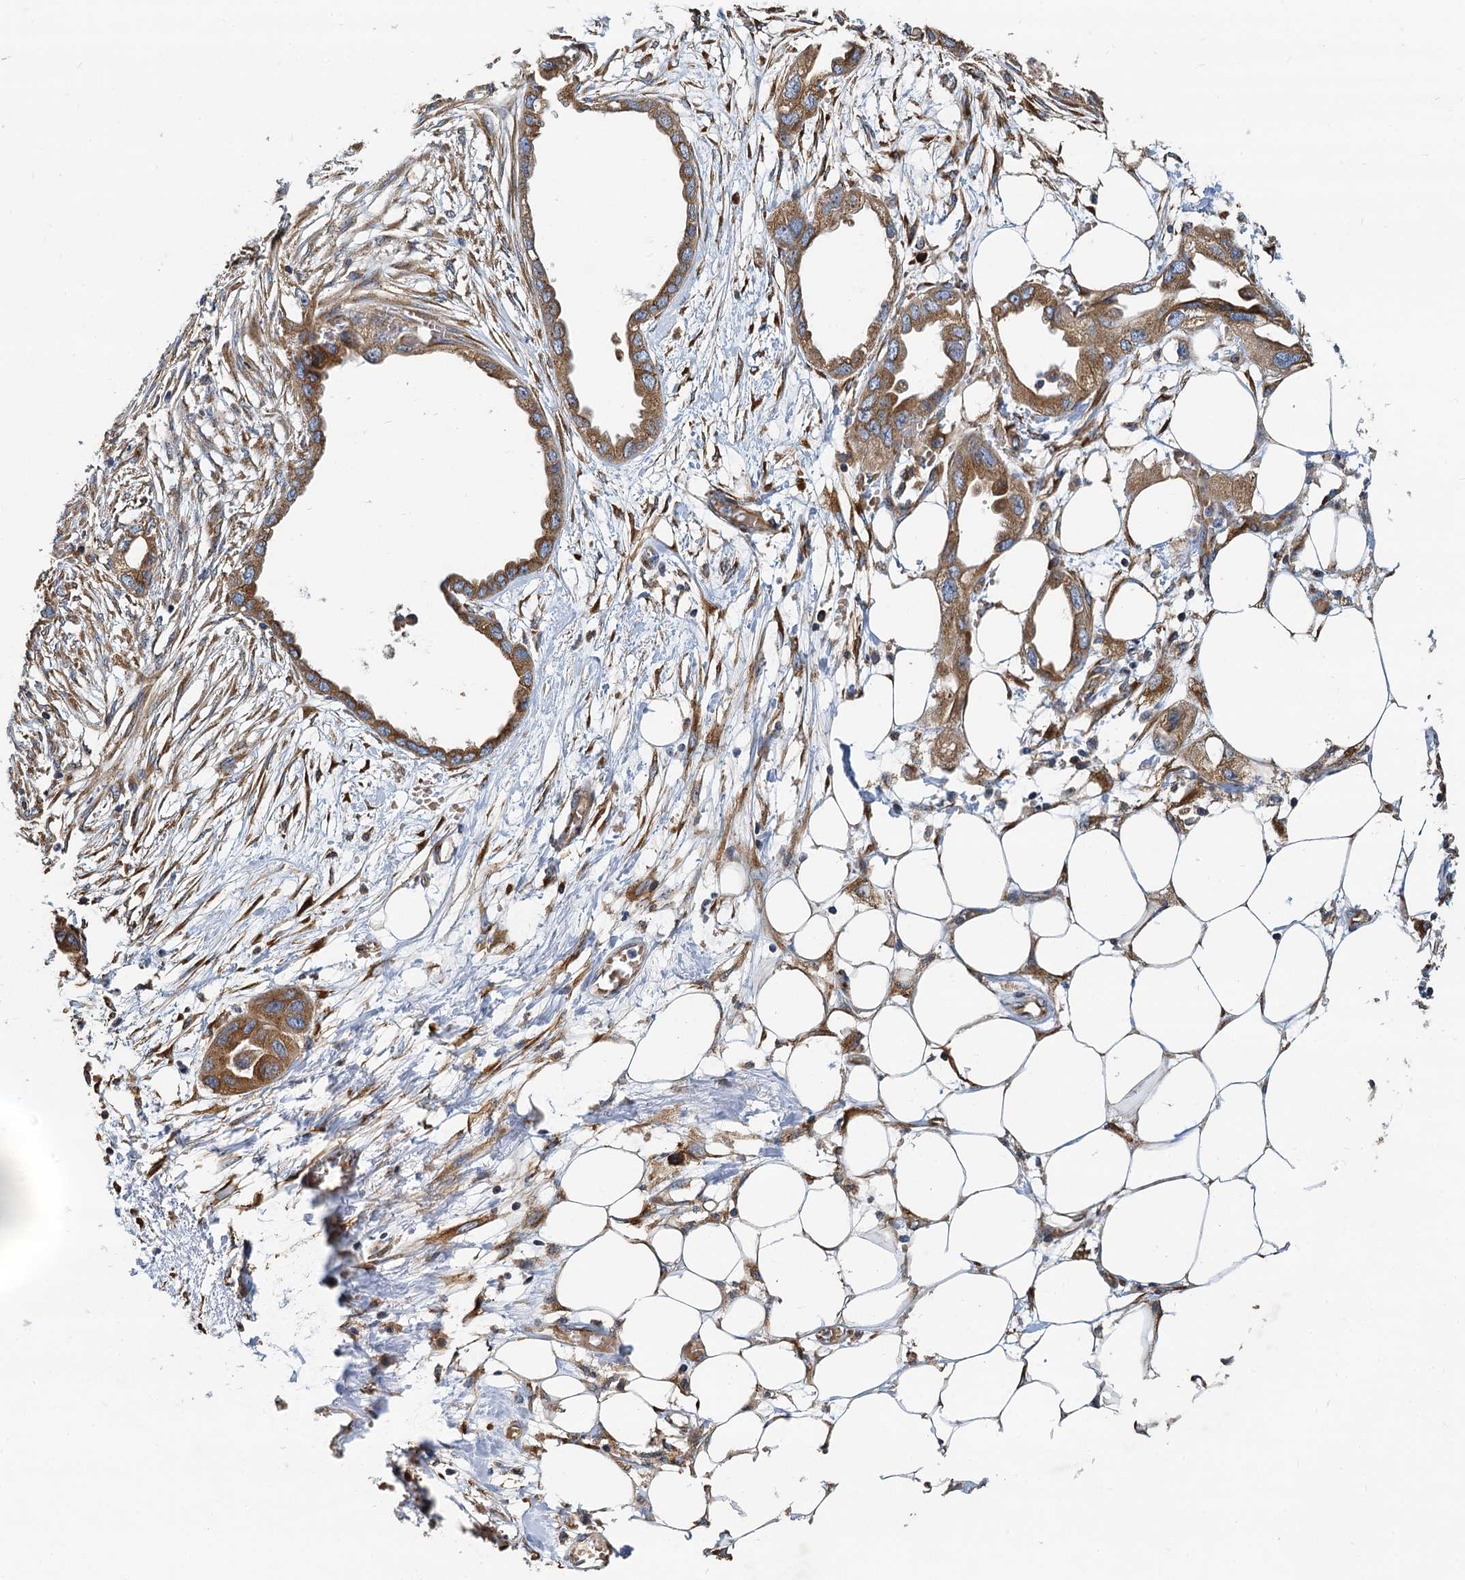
{"staining": {"intensity": "moderate", "quantity": ">75%", "location": "cytoplasmic/membranous"}, "tissue": "endometrial cancer", "cell_type": "Tumor cells", "image_type": "cancer", "snomed": [{"axis": "morphology", "description": "Adenocarcinoma, NOS"}, {"axis": "morphology", "description": "Adenocarcinoma, metastatic, NOS"}, {"axis": "topography", "description": "Adipose tissue"}, {"axis": "topography", "description": "Endometrium"}], "caption": "Moderate cytoplasmic/membranous expression for a protein is seen in about >75% of tumor cells of endometrial cancer (adenocarcinoma) using IHC.", "gene": "NKAPD1", "patient": {"sex": "female", "age": 67}}